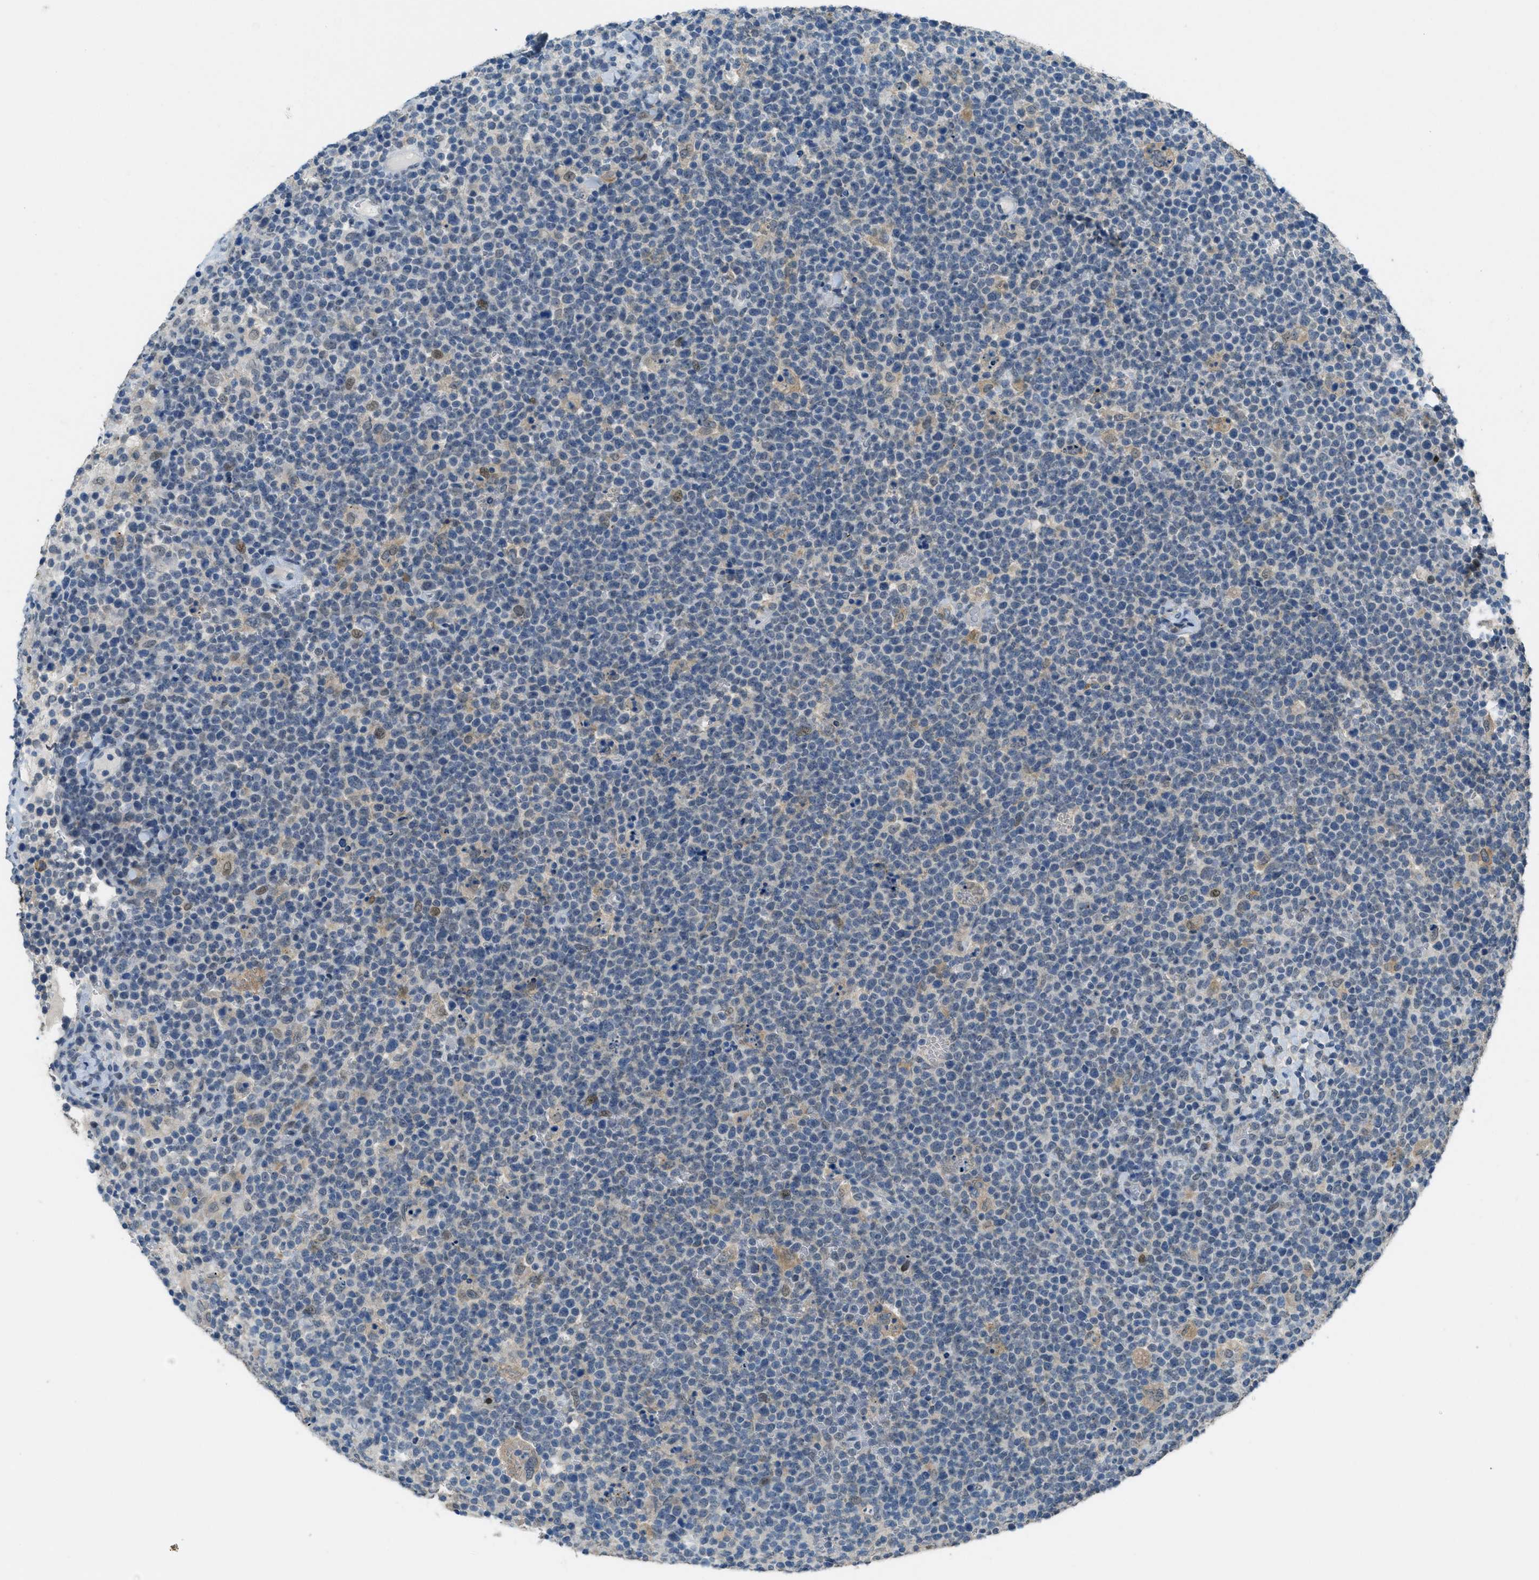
{"staining": {"intensity": "weak", "quantity": "25%-75%", "location": "cytoplasmic/membranous,nuclear"}, "tissue": "lymphoma", "cell_type": "Tumor cells", "image_type": "cancer", "snomed": [{"axis": "morphology", "description": "Malignant lymphoma, non-Hodgkin's type, High grade"}, {"axis": "topography", "description": "Lymph node"}], "caption": "High-magnification brightfield microscopy of lymphoma stained with DAB (brown) and counterstained with hematoxylin (blue). tumor cells exhibit weak cytoplasmic/membranous and nuclear staining is seen in about25%-75% of cells.", "gene": "TTC13", "patient": {"sex": "male", "age": 61}}